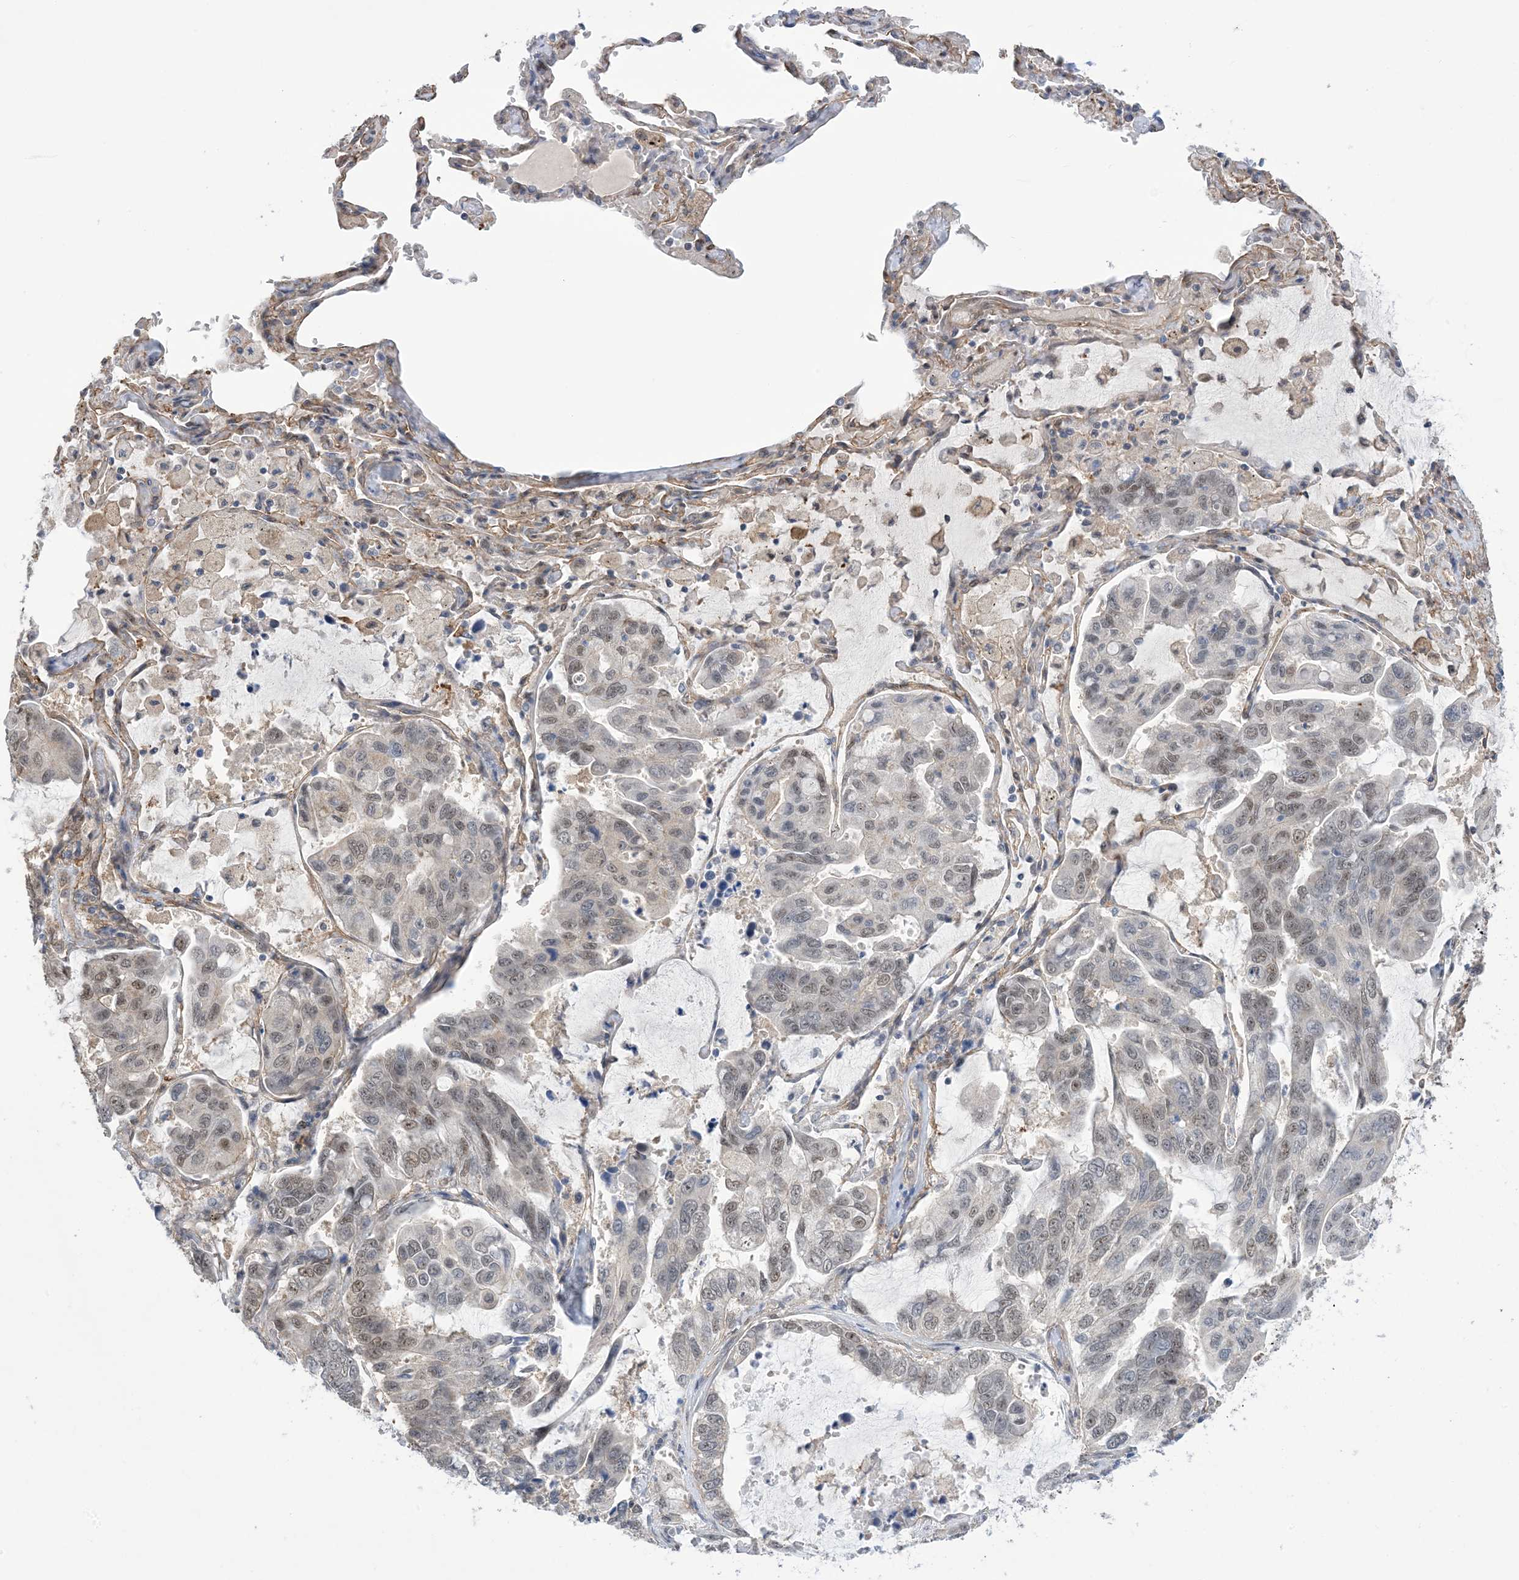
{"staining": {"intensity": "weak", "quantity": "25%-75%", "location": "nuclear"}, "tissue": "lung cancer", "cell_type": "Tumor cells", "image_type": "cancer", "snomed": [{"axis": "morphology", "description": "Adenocarcinoma, NOS"}, {"axis": "topography", "description": "Lung"}], "caption": "IHC image of neoplastic tissue: adenocarcinoma (lung) stained using immunohistochemistry (IHC) displays low levels of weak protein expression localized specifically in the nuclear of tumor cells, appearing as a nuclear brown color.", "gene": "ZNF8", "patient": {"sex": "male", "age": 64}}